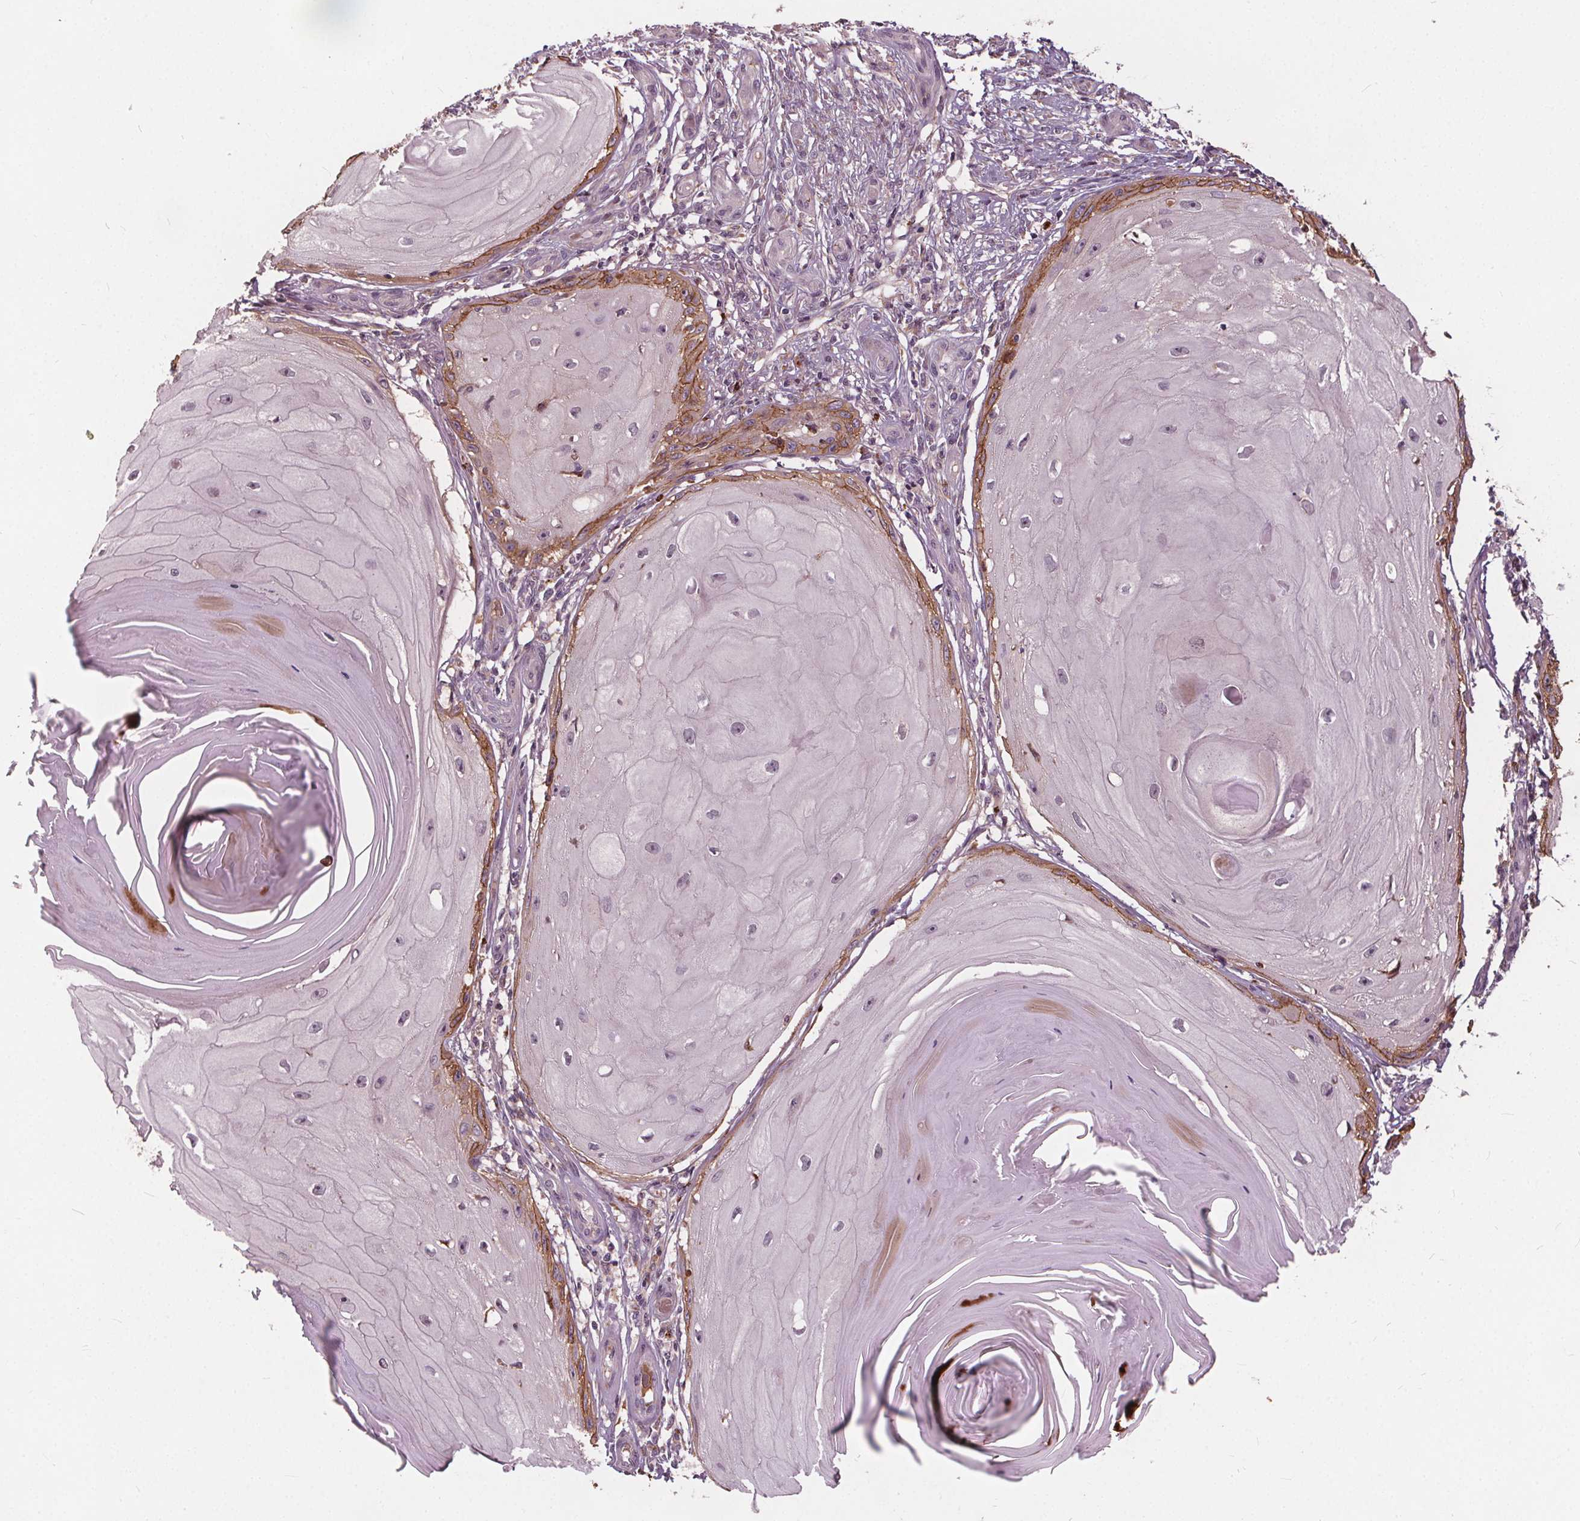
{"staining": {"intensity": "moderate", "quantity": "<25%", "location": "cytoplasmic/membranous"}, "tissue": "skin cancer", "cell_type": "Tumor cells", "image_type": "cancer", "snomed": [{"axis": "morphology", "description": "Squamous cell carcinoma, NOS"}, {"axis": "topography", "description": "Skin"}], "caption": "Immunohistochemistry histopathology image of skin cancer (squamous cell carcinoma) stained for a protein (brown), which exhibits low levels of moderate cytoplasmic/membranous positivity in approximately <25% of tumor cells.", "gene": "IPO13", "patient": {"sex": "female", "age": 77}}